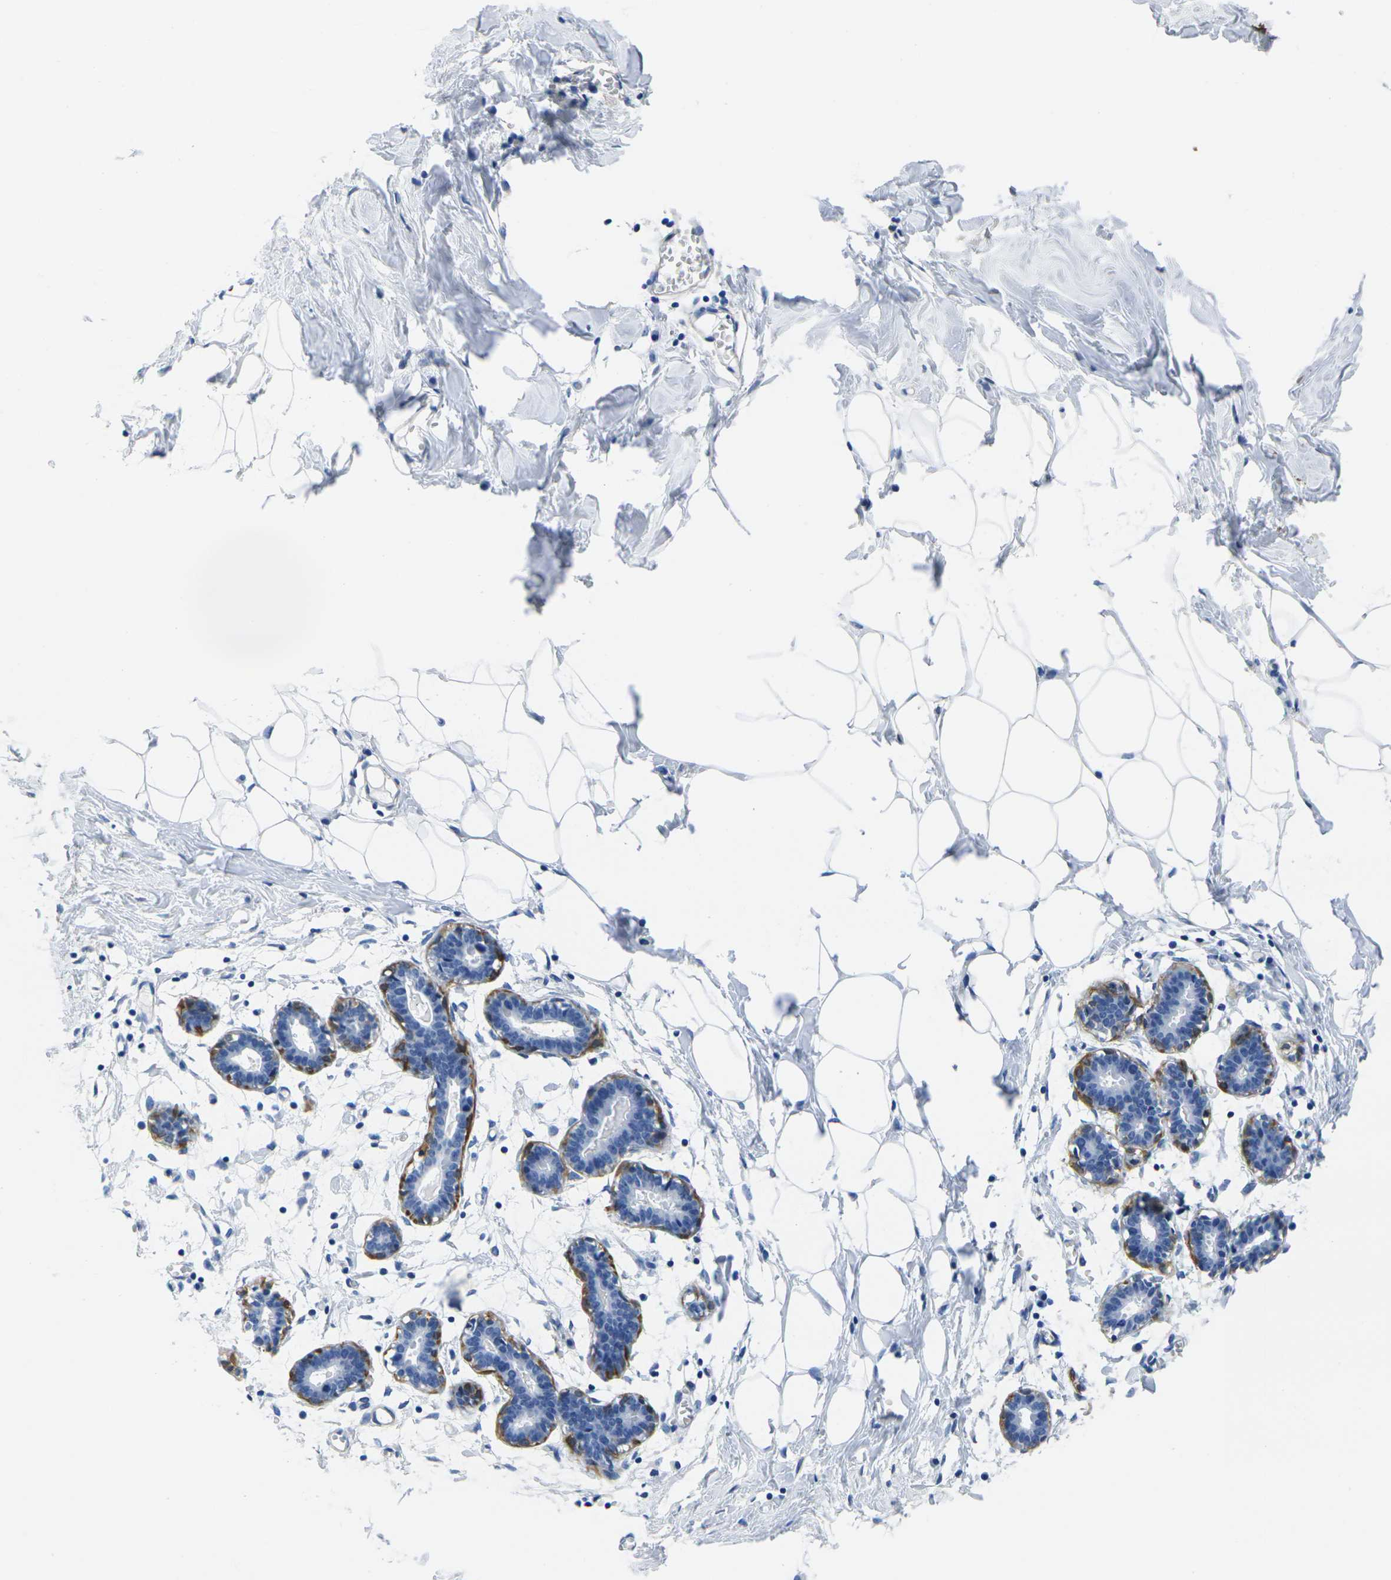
{"staining": {"intensity": "negative", "quantity": "none", "location": "none"}, "tissue": "breast", "cell_type": "Adipocytes", "image_type": "normal", "snomed": [{"axis": "morphology", "description": "Normal tissue, NOS"}, {"axis": "topography", "description": "Breast"}], "caption": "Image shows no protein staining in adipocytes of unremarkable breast.", "gene": "CNN1", "patient": {"sex": "female", "age": 27}}